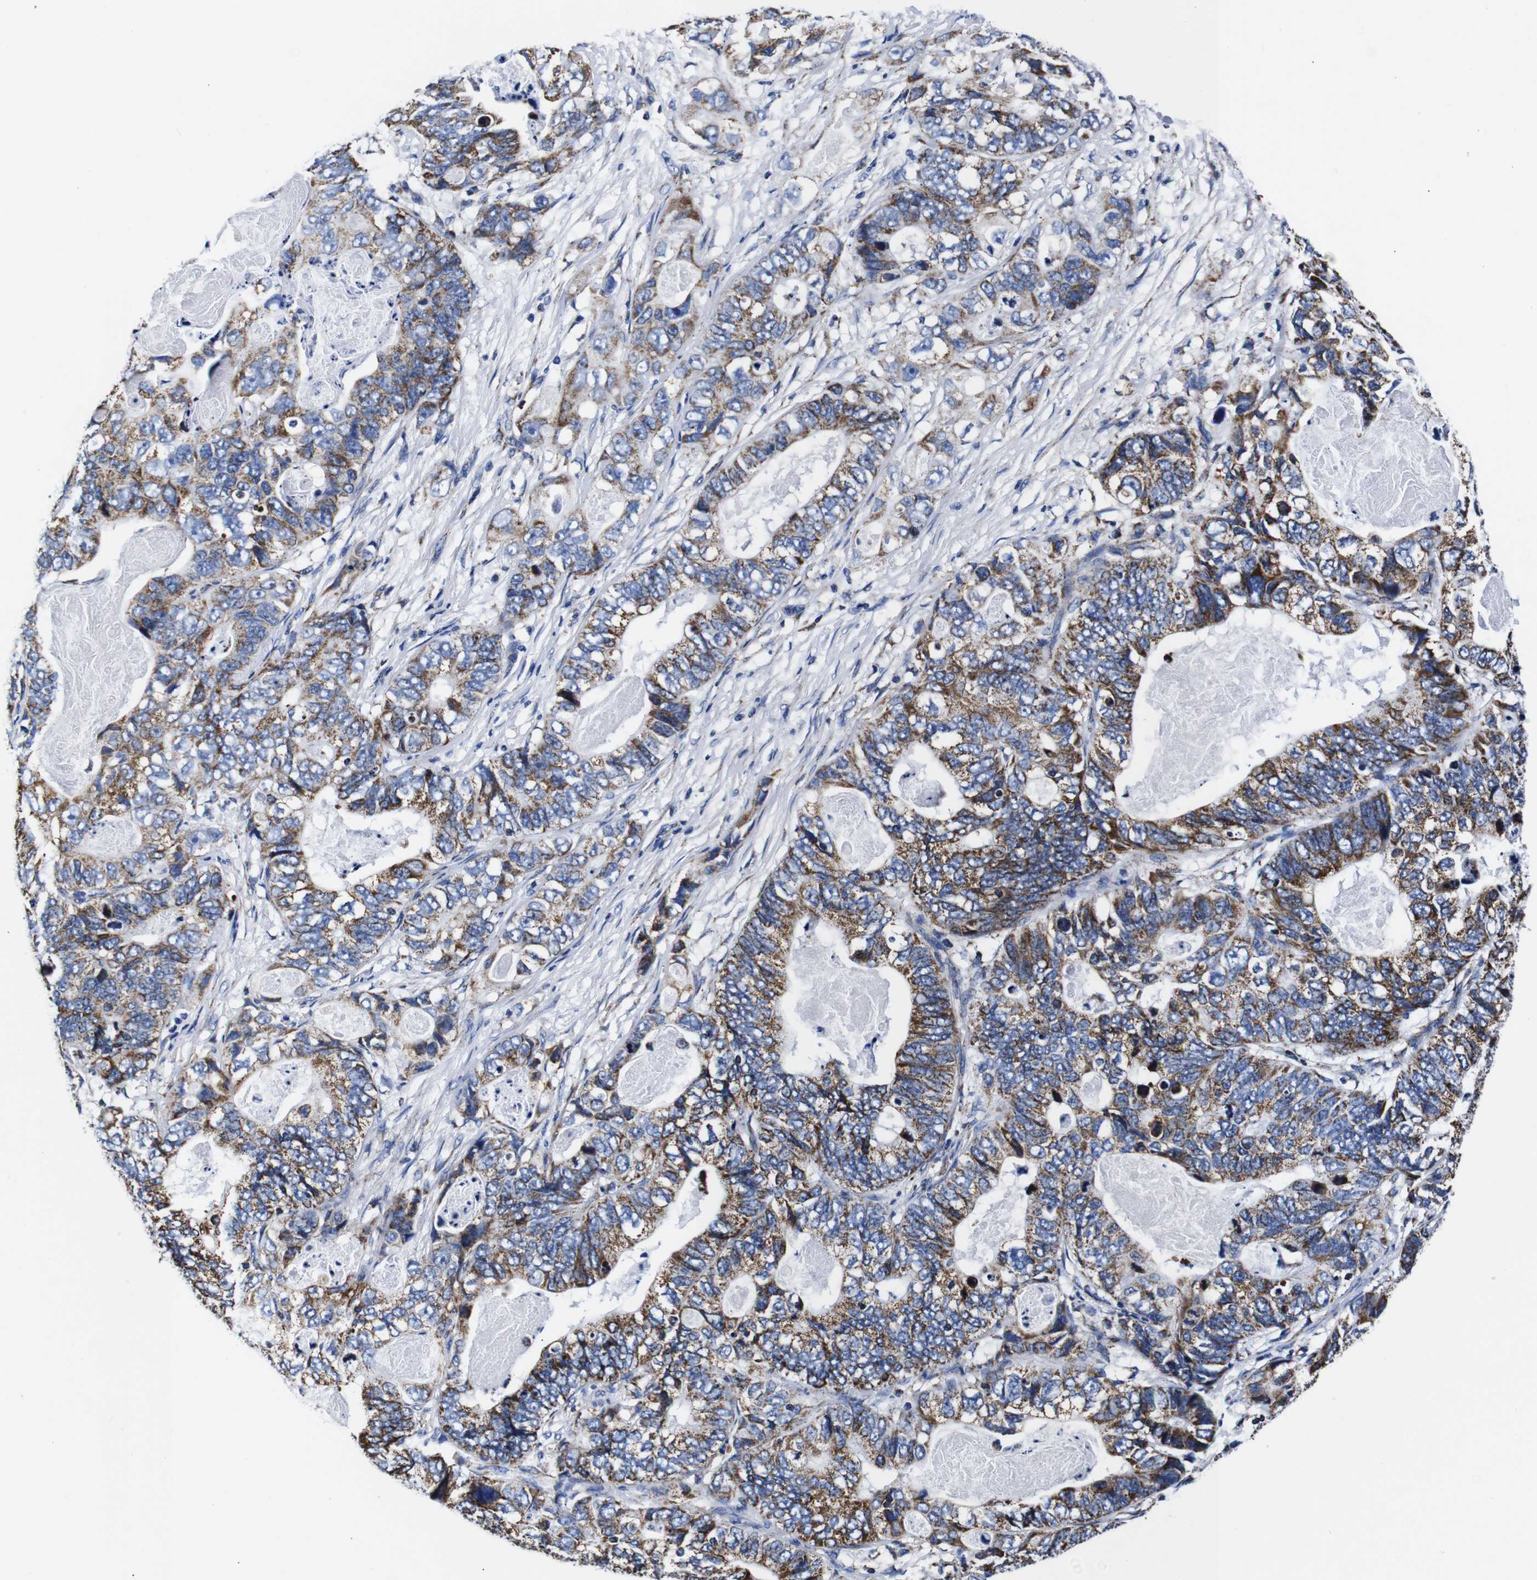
{"staining": {"intensity": "moderate", "quantity": ">75%", "location": "cytoplasmic/membranous"}, "tissue": "stomach cancer", "cell_type": "Tumor cells", "image_type": "cancer", "snomed": [{"axis": "morphology", "description": "Adenocarcinoma, NOS"}, {"axis": "topography", "description": "Stomach"}], "caption": "The histopathology image shows staining of stomach cancer (adenocarcinoma), revealing moderate cytoplasmic/membranous protein staining (brown color) within tumor cells. Using DAB (3,3'-diaminobenzidine) (brown) and hematoxylin (blue) stains, captured at high magnification using brightfield microscopy.", "gene": "FKBP9", "patient": {"sex": "female", "age": 89}}